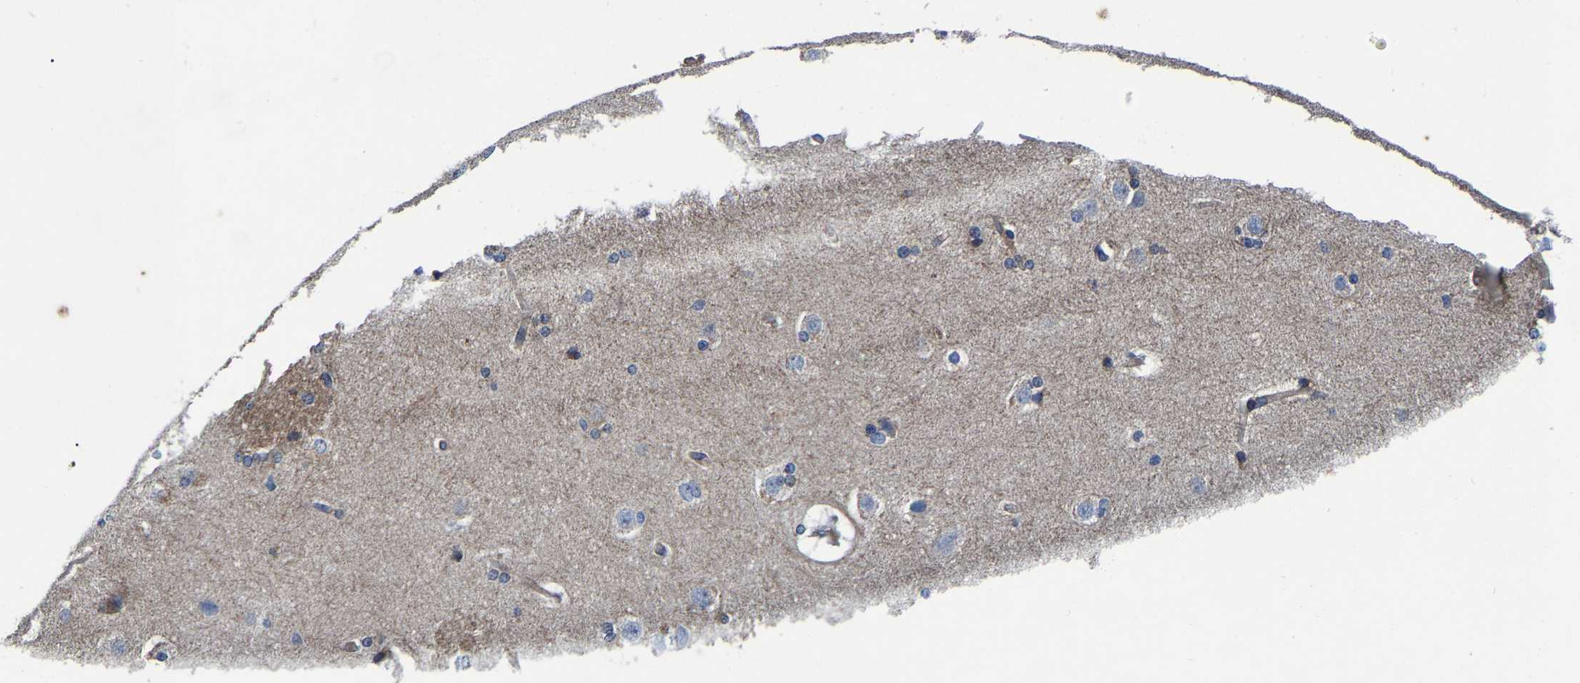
{"staining": {"intensity": "weak", "quantity": "<25%", "location": "cytoplasmic/membranous"}, "tissue": "caudate", "cell_type": "Glial cells", "image_type": "normal", "snomed": [{"axis": "morphology", "description": "Normal tissue, NOS"}, {"axis": "topography", "description": "Lateral ventricle wall"}], "caption": "Micrograph shows no significant protein staining in glial cells of normal caudate.", "gene": "SLC12A2", "patient": {"sex": "female", "age": 19}}